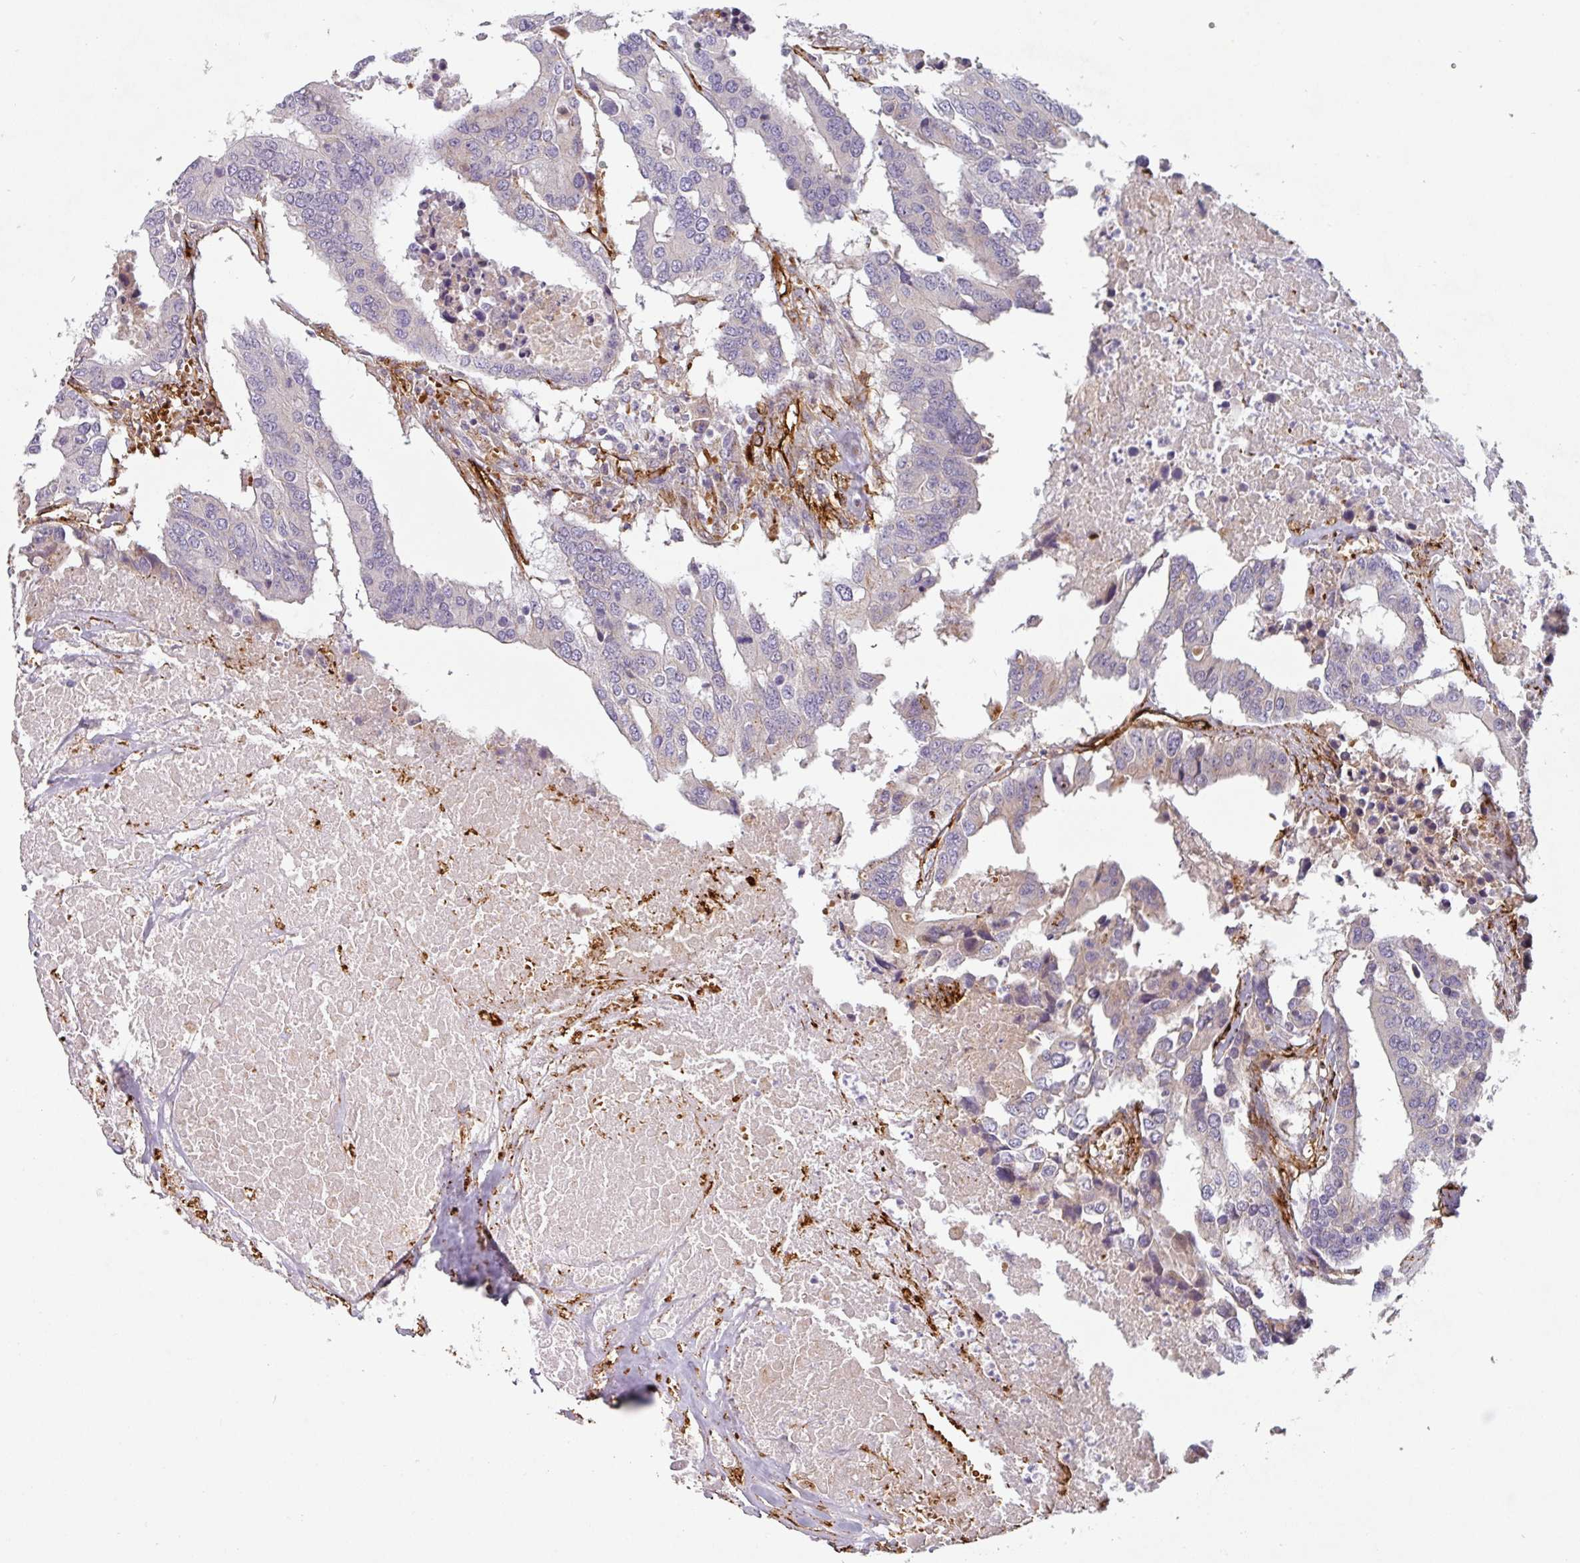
{"staining": {"intensity": "negative", "quantity": "none", "location": "none"}, "tissue": "colorectal cancer", "cell_type": "Tumor cells", "image_type": "cancer", "snomed": [{"axis": "morphology", "description": "Adenocarcinoma, NOS"}, {"axis": "topography", "description": "Colon"}], "caption": "Immunohistochemical staining of adenocarcinoma (colorectal) exhibits no significant positivity in tumor cells.", "gene": "PRODH2", "patient": {"sex": "male", "age": 77}}